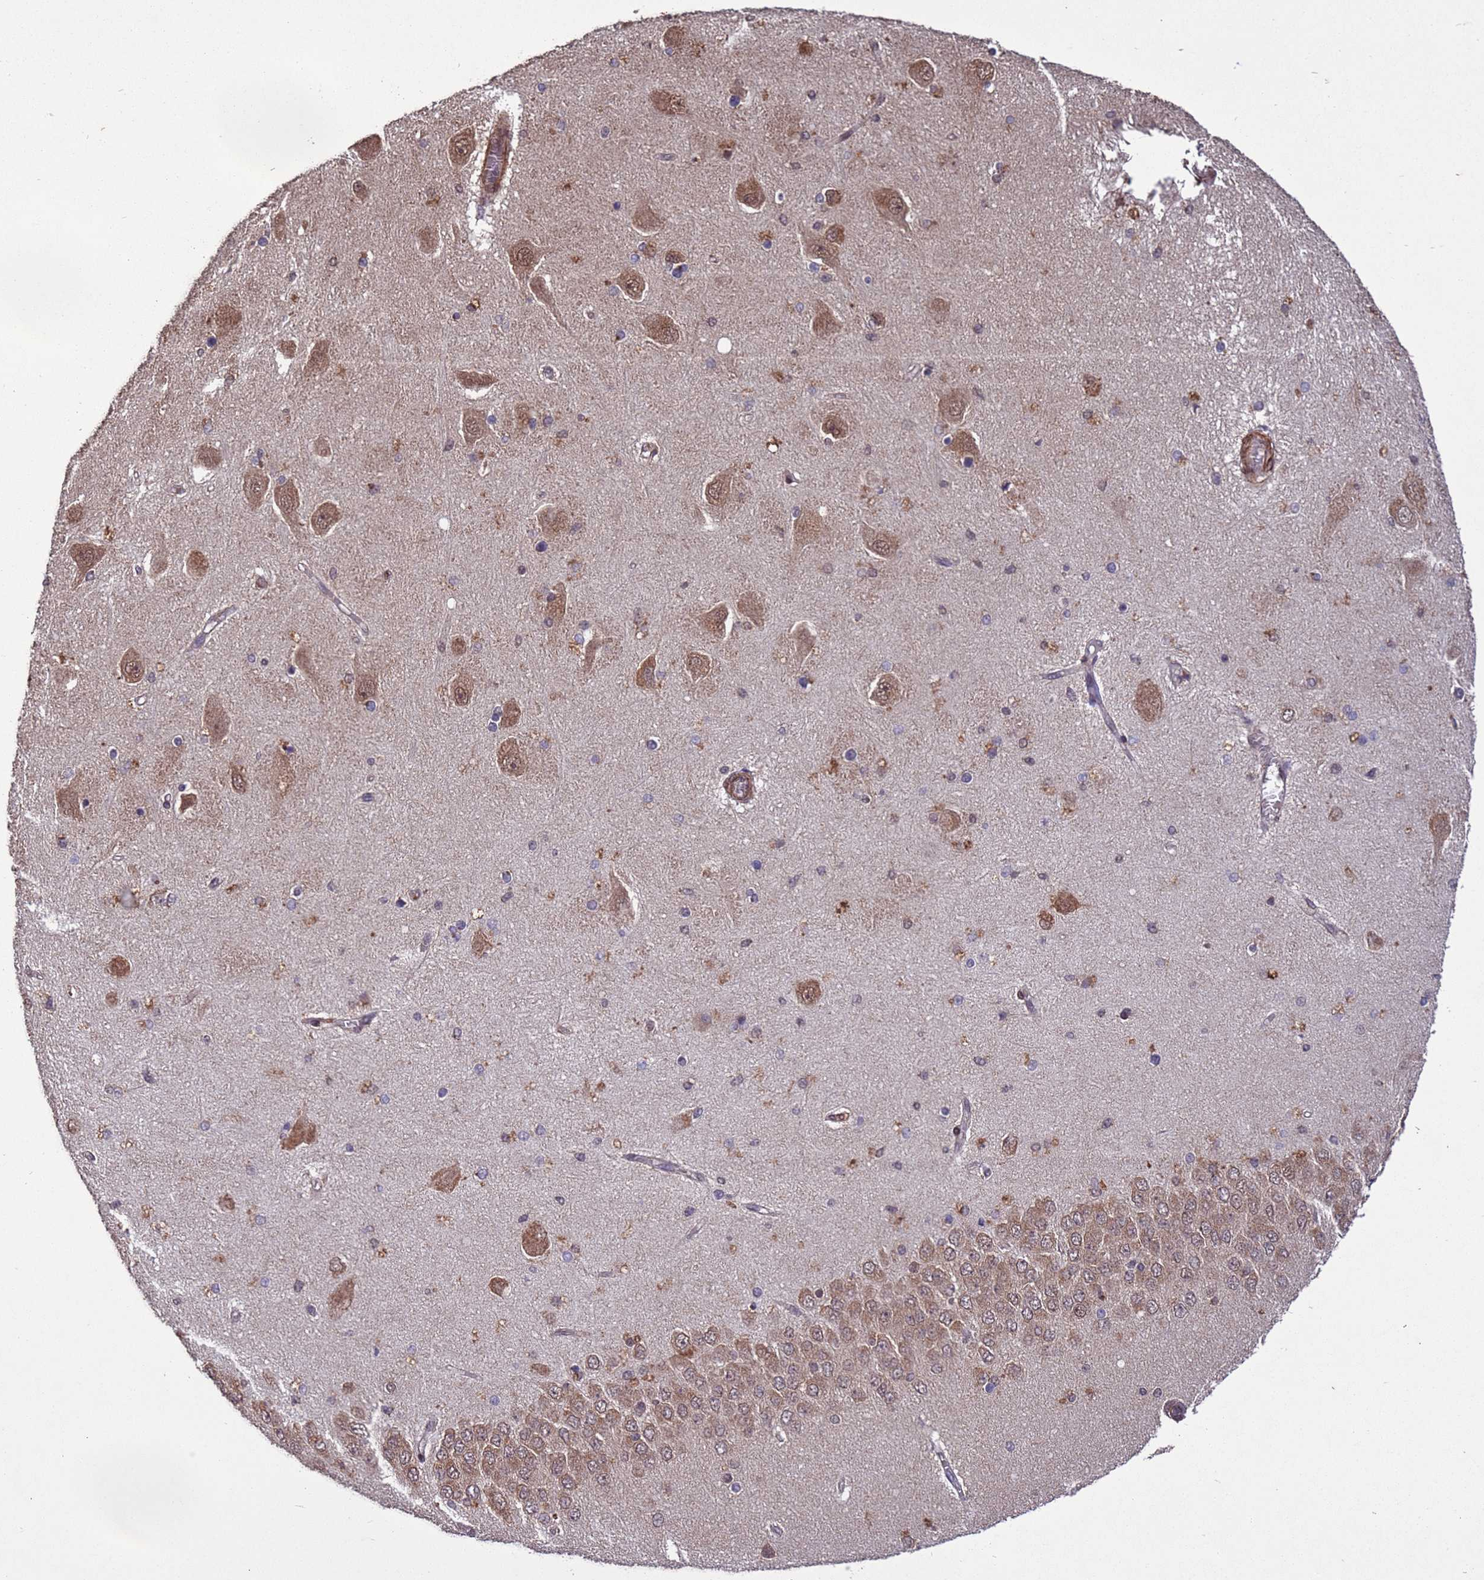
{"staining": {"intensity": "moderate", "quantity": "<25%", "location": "cytoplasmic/membranous"}, "tissue": "hippocampus", "cell_type": "Glial cells", "image_type": "normal", "snomed": [{"axis": "morphology", "description": "Normal tissue, NOS"}, {"axis": "topography", "description": "Hippocampus"}], "caption": "Unremarkable hippocampus reveals moderate cytoplasmic/membranous staining in approximately <25% of glial cells.", "gene": "VSTM4", "patient": {"sex": "female", "age": 54}}